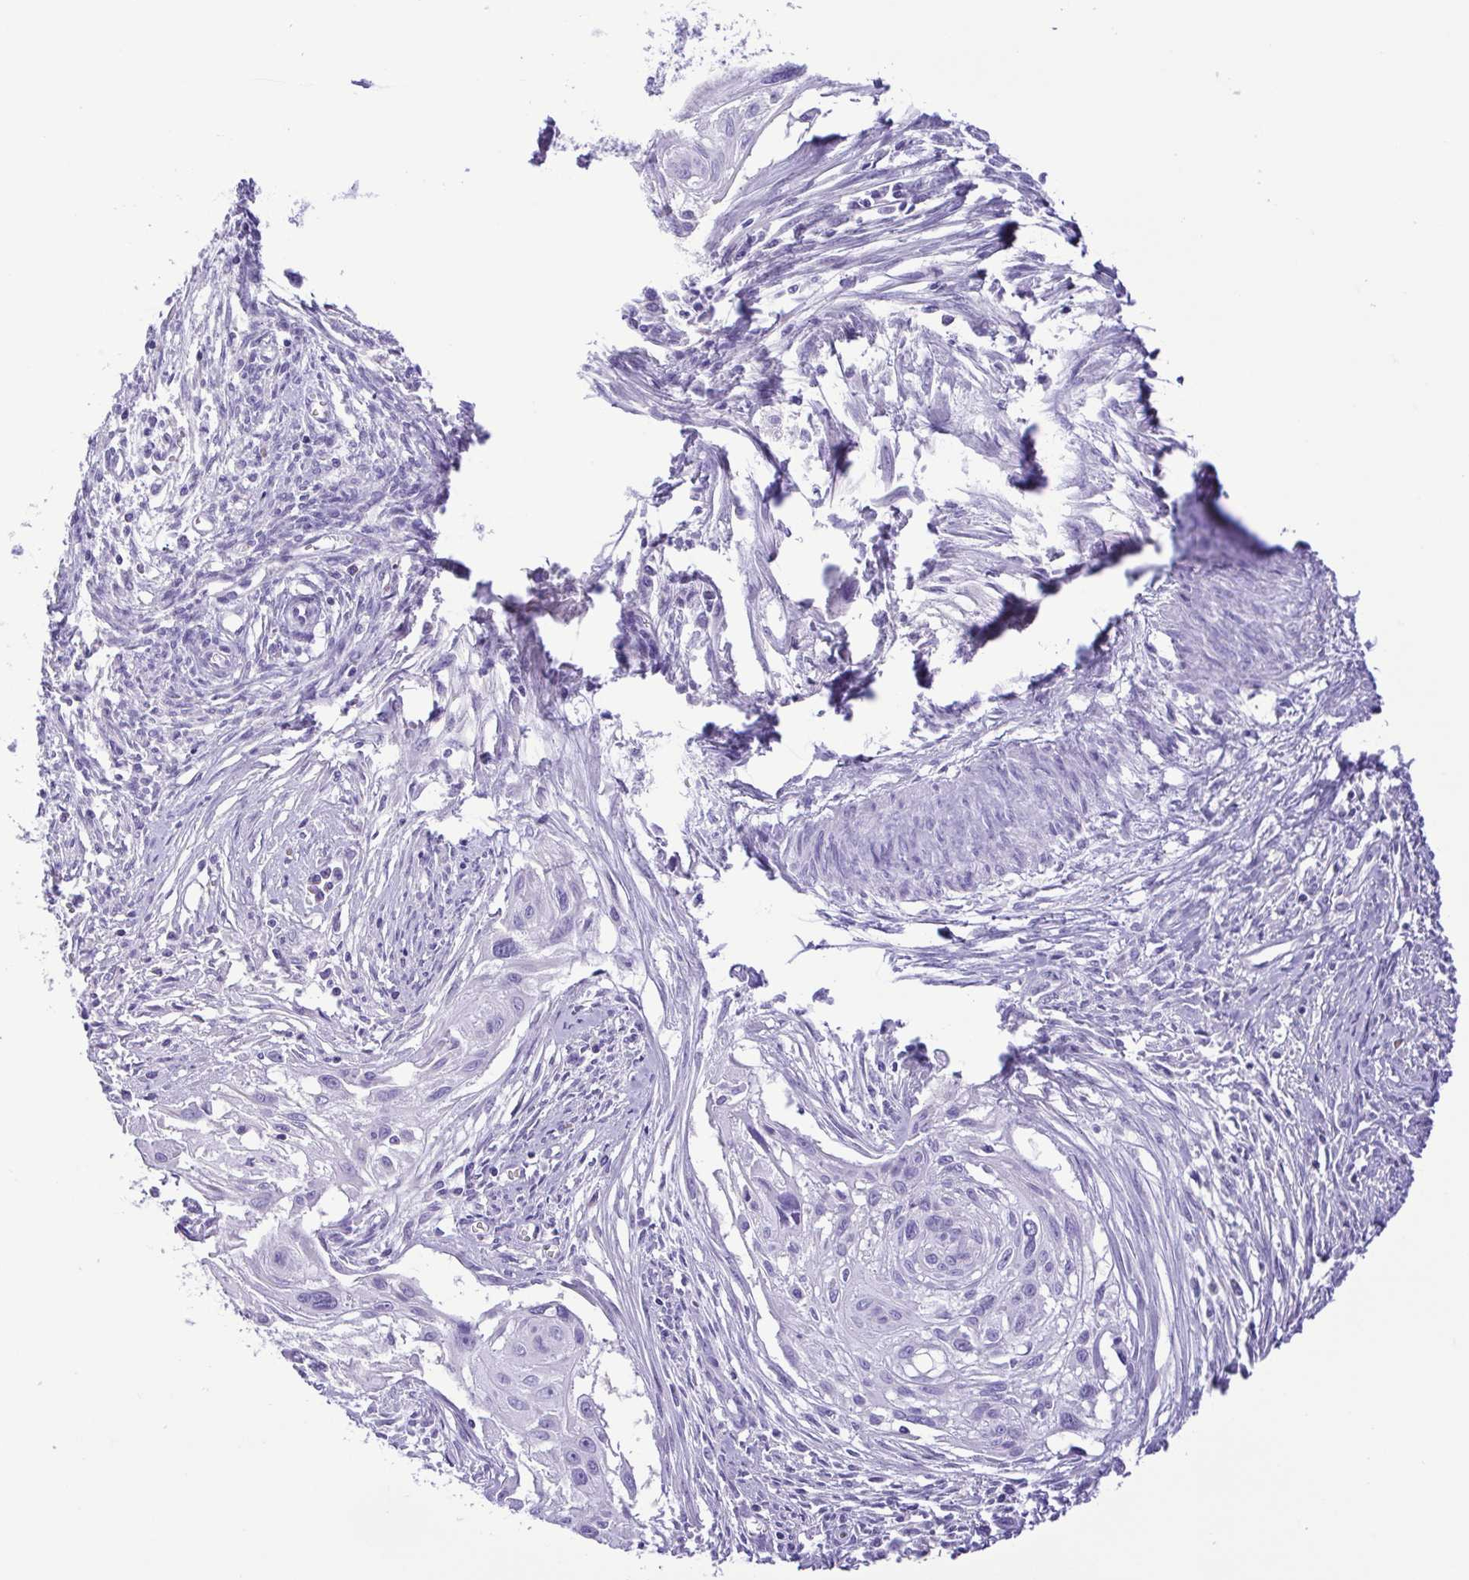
{"staining": {"intensity": "negative", "quantity": "none", "location": "none"}, "tissue": "cervical cancer", "cell_type": "Tumor cells", "image_type": "cancer", "snomed": [{"axis": "morphology", "description": "Squamous cell carcinoma, NOS"}, {"axis": "topography", "description": "Cervix"}], "caption": "This is an immunohistochemistry micrograph of cervical squamous cell carcinoma. There is no positivity in tumor cells.", "gene": "PAK3", "patient": {"sex": "female", "age": 49}}